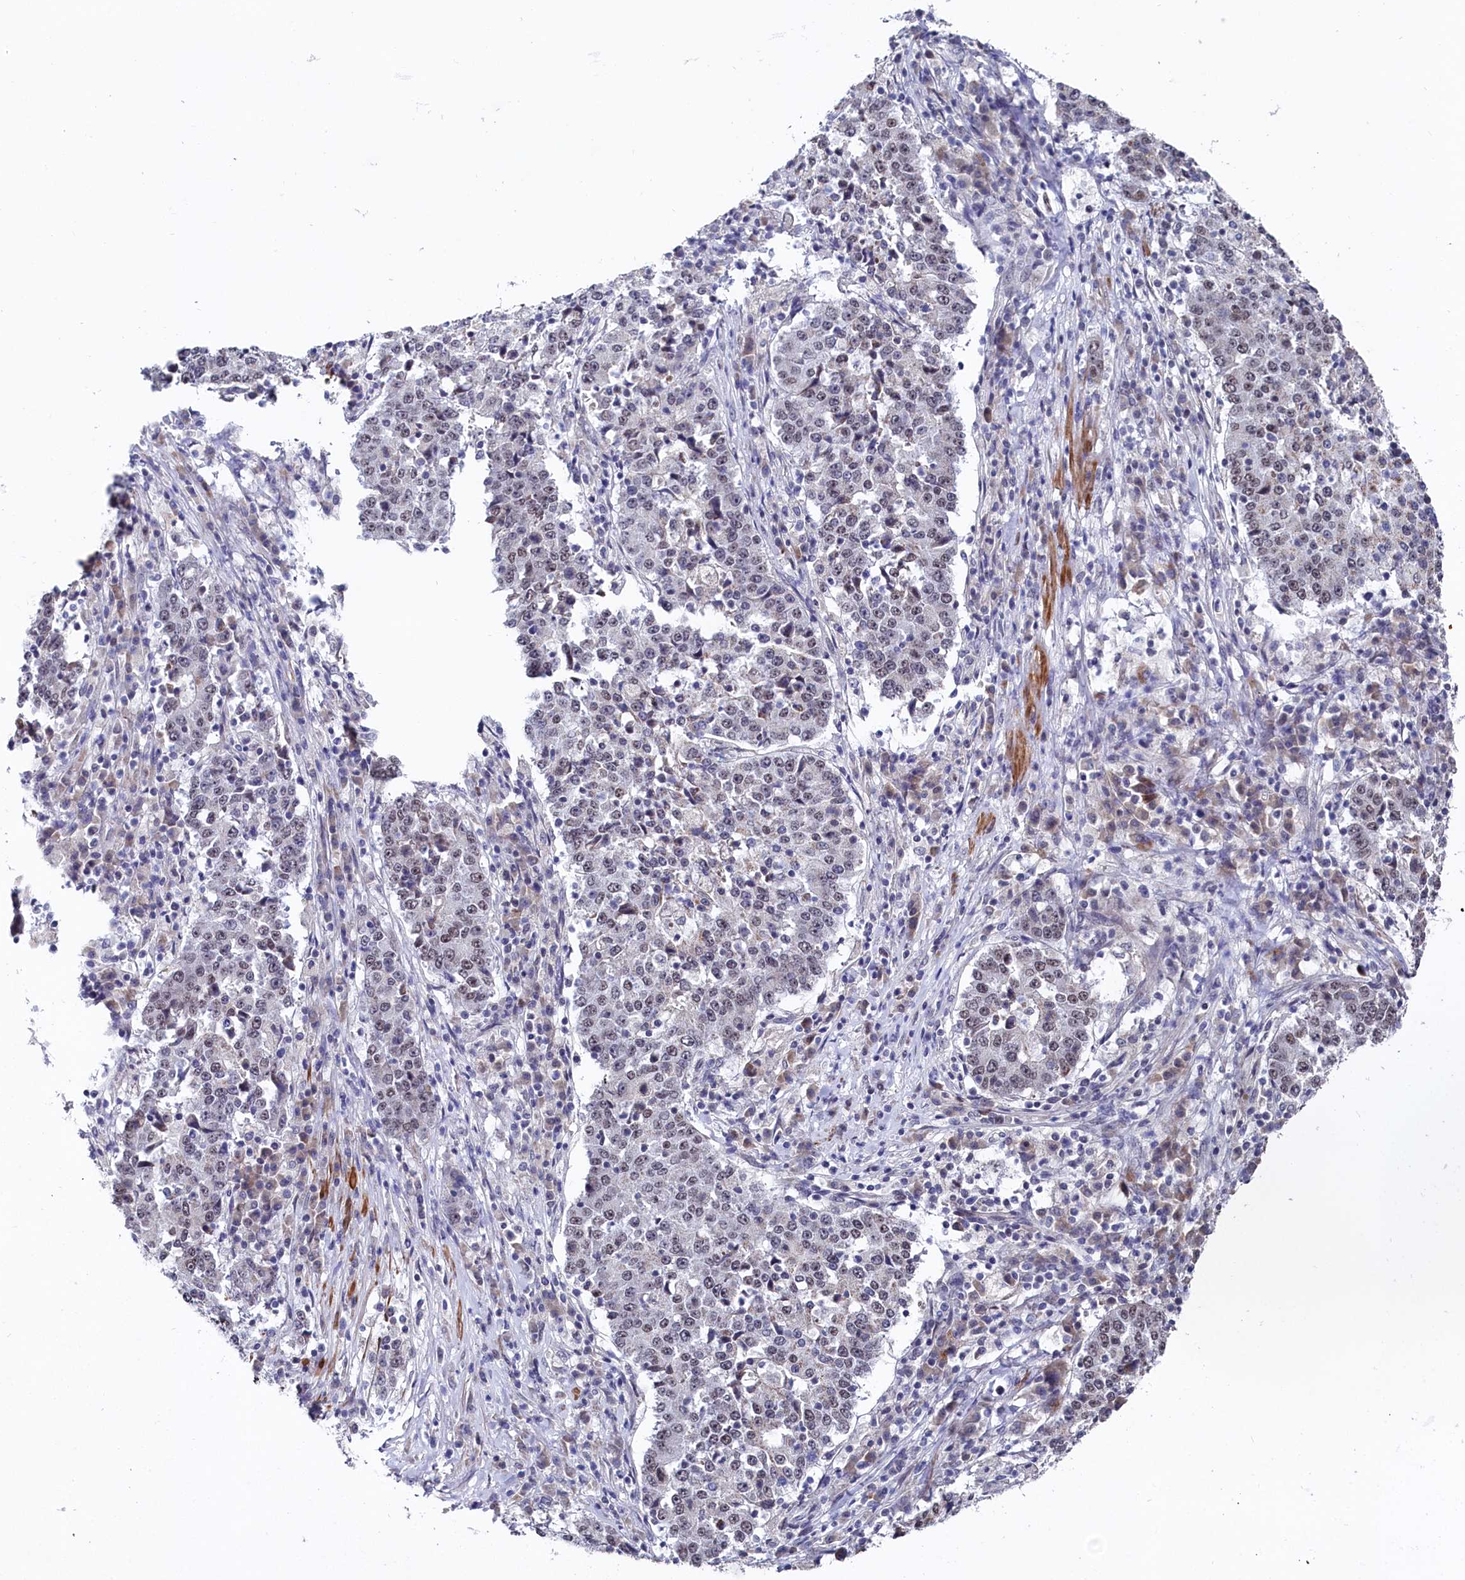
{"staining": {"intensity": "weak", "quantity": "<25%", "location": "nuclear"}, "tissue": "stomach cancer", "cell_type": "Tumor cells", "image_type": "cancer", "snomed": [{"axis": "morphology", "description": "Adenocarcinoma, NOS"}, {"axis": "topography", "description": "Stomach"}], "caption": "The IHC histopathology image has no significant positivity in tumor cells of stomach adenocarcinoma tissue.", "gene": "TIGD4", "patient": {"sex": "male", "age": 59}}